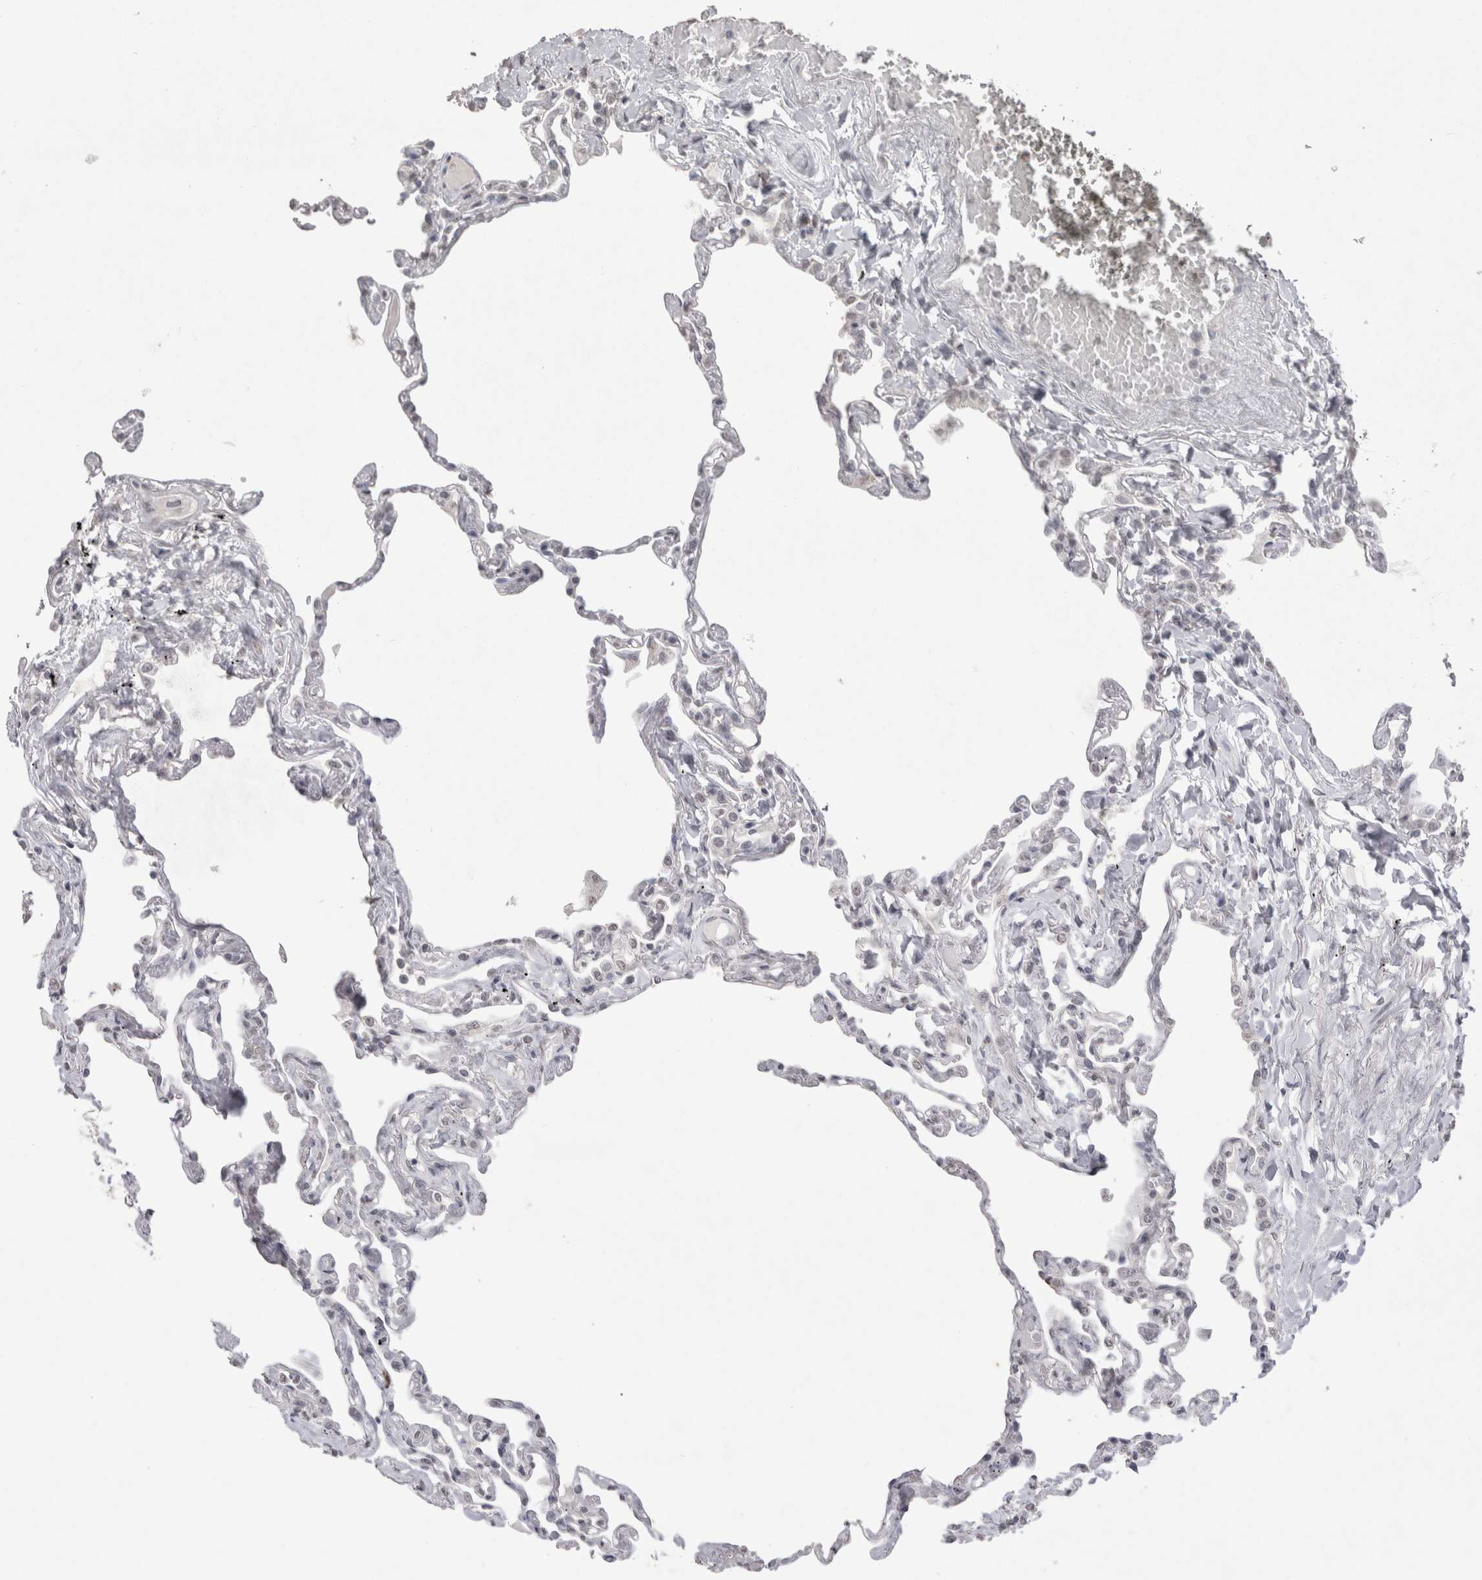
{"staining": {"intensity": "weak", "quantity": "<25%", "location": "cytoplasmic/membranous"}, "tissue": "lung", "cell_type": "Alveolar cells", "image_type": "normal", "snomed": [{"axis": "morphology", "description": "Normal tissue, NOS"}, {"axis": "topography", "description": "Lung"}], "caption": "Alveolar cells show no significant staining in unremarkable lung.", "gene": "DDX4", "patient": {"sex": "female", "age": 67}}